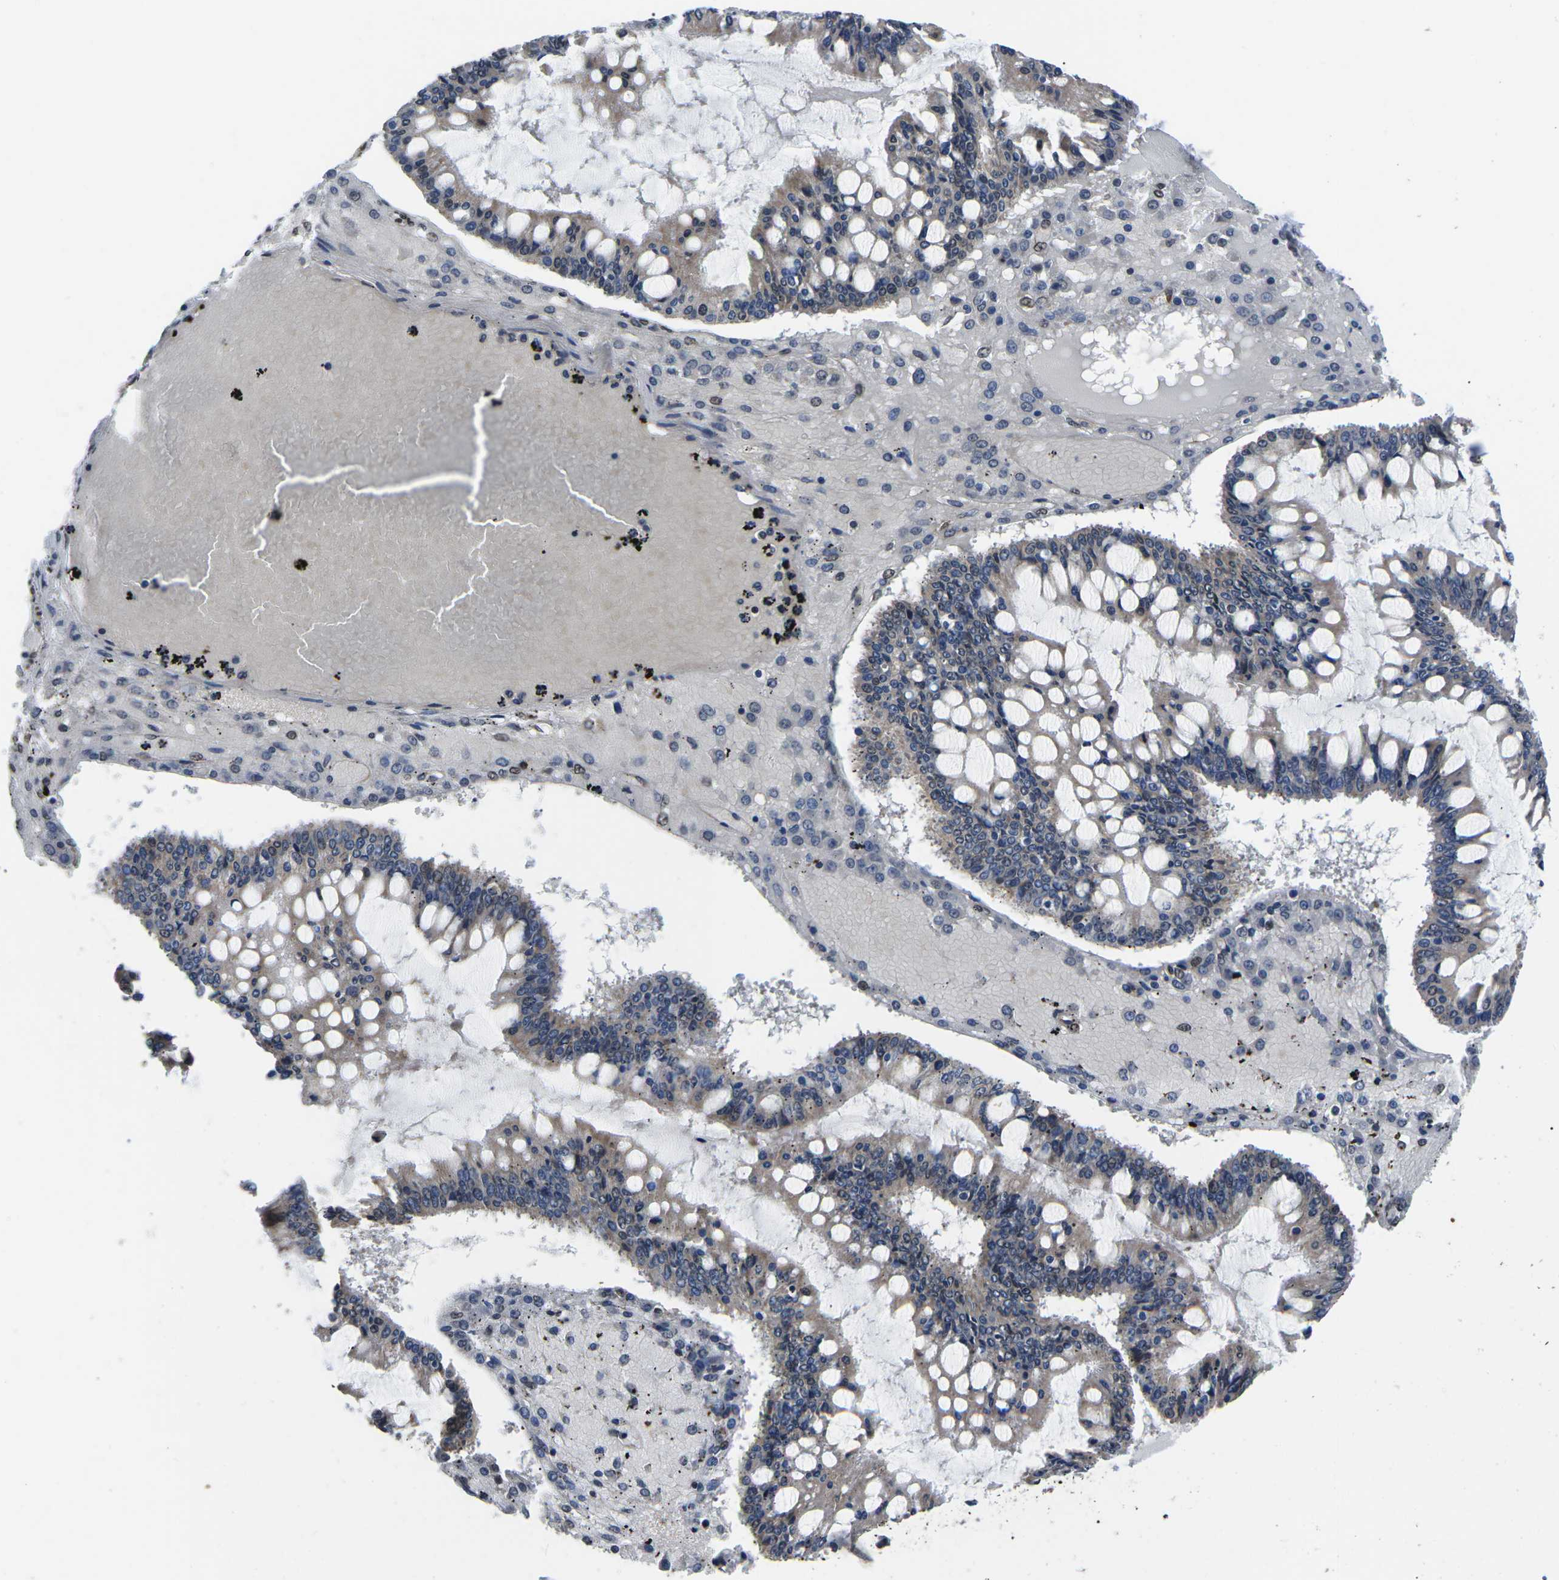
{"staining": {"intensity": "weak", "quantity": ">75%", "location": "cytoplasmic/membranous"}, "tissue": "ovarian cancer", "cell_type": "Tumor cells", "image_type": "cancer", "snomed": [{"axis": "morphology", "description": "Cystadenocarcinoma, mucinous, NOS"}, {"axis": "topography", "description": "Ovary"}], "caption": "Brown immunohistochemical staining in ovarian cancer (mucinous cystadenocarcinoma) displays weak cytoplasmic/membranous staining in approximately >75% of tumor cells.", "gene": "CCNE1", "patient": {"sex": "female", "age": 73}}